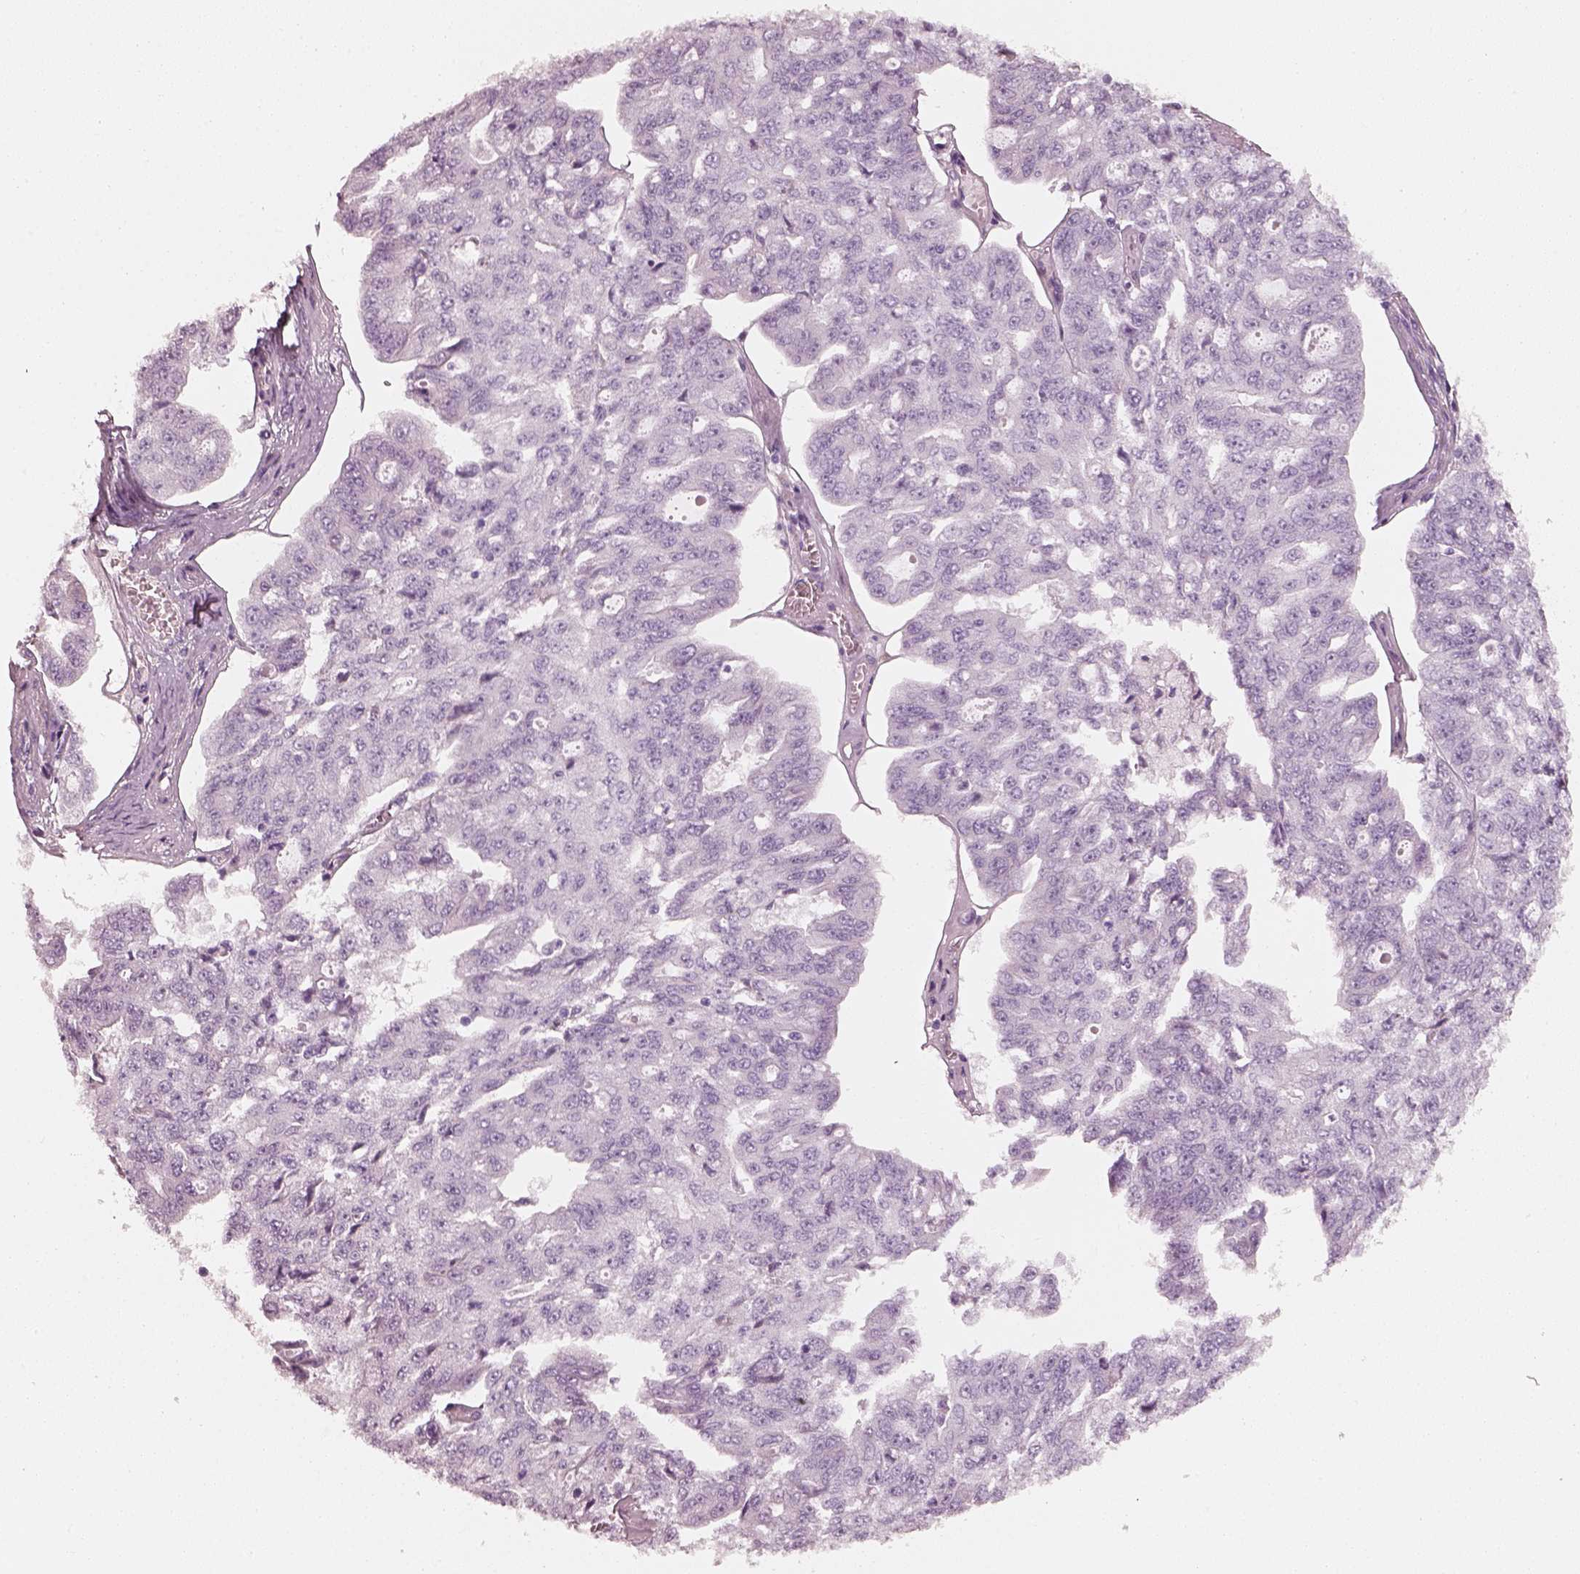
{"staining": {"intensity": "negative", "quantity": "none", "location": "none"}, "tissue": "ovarian cancer", "cell_type": "Tumor cells", "image_type": "cancer", "snomed": [{"axis": "morphology", "description": "Carcinoma, endometroid"}, {"axis": "topography", "description": "Ovary"}], "caption": "Ovarian cancer (endometroid carcinoma) was stained to show a protein in brown. There is no significant staining in tumor cells. (Brightfield microscopy of DAB (3,3'-diaminobenzidine) immunohistochemistry at high magnification).", "gene": "RS1", "patient": {"sex": "female", "age": 65}}